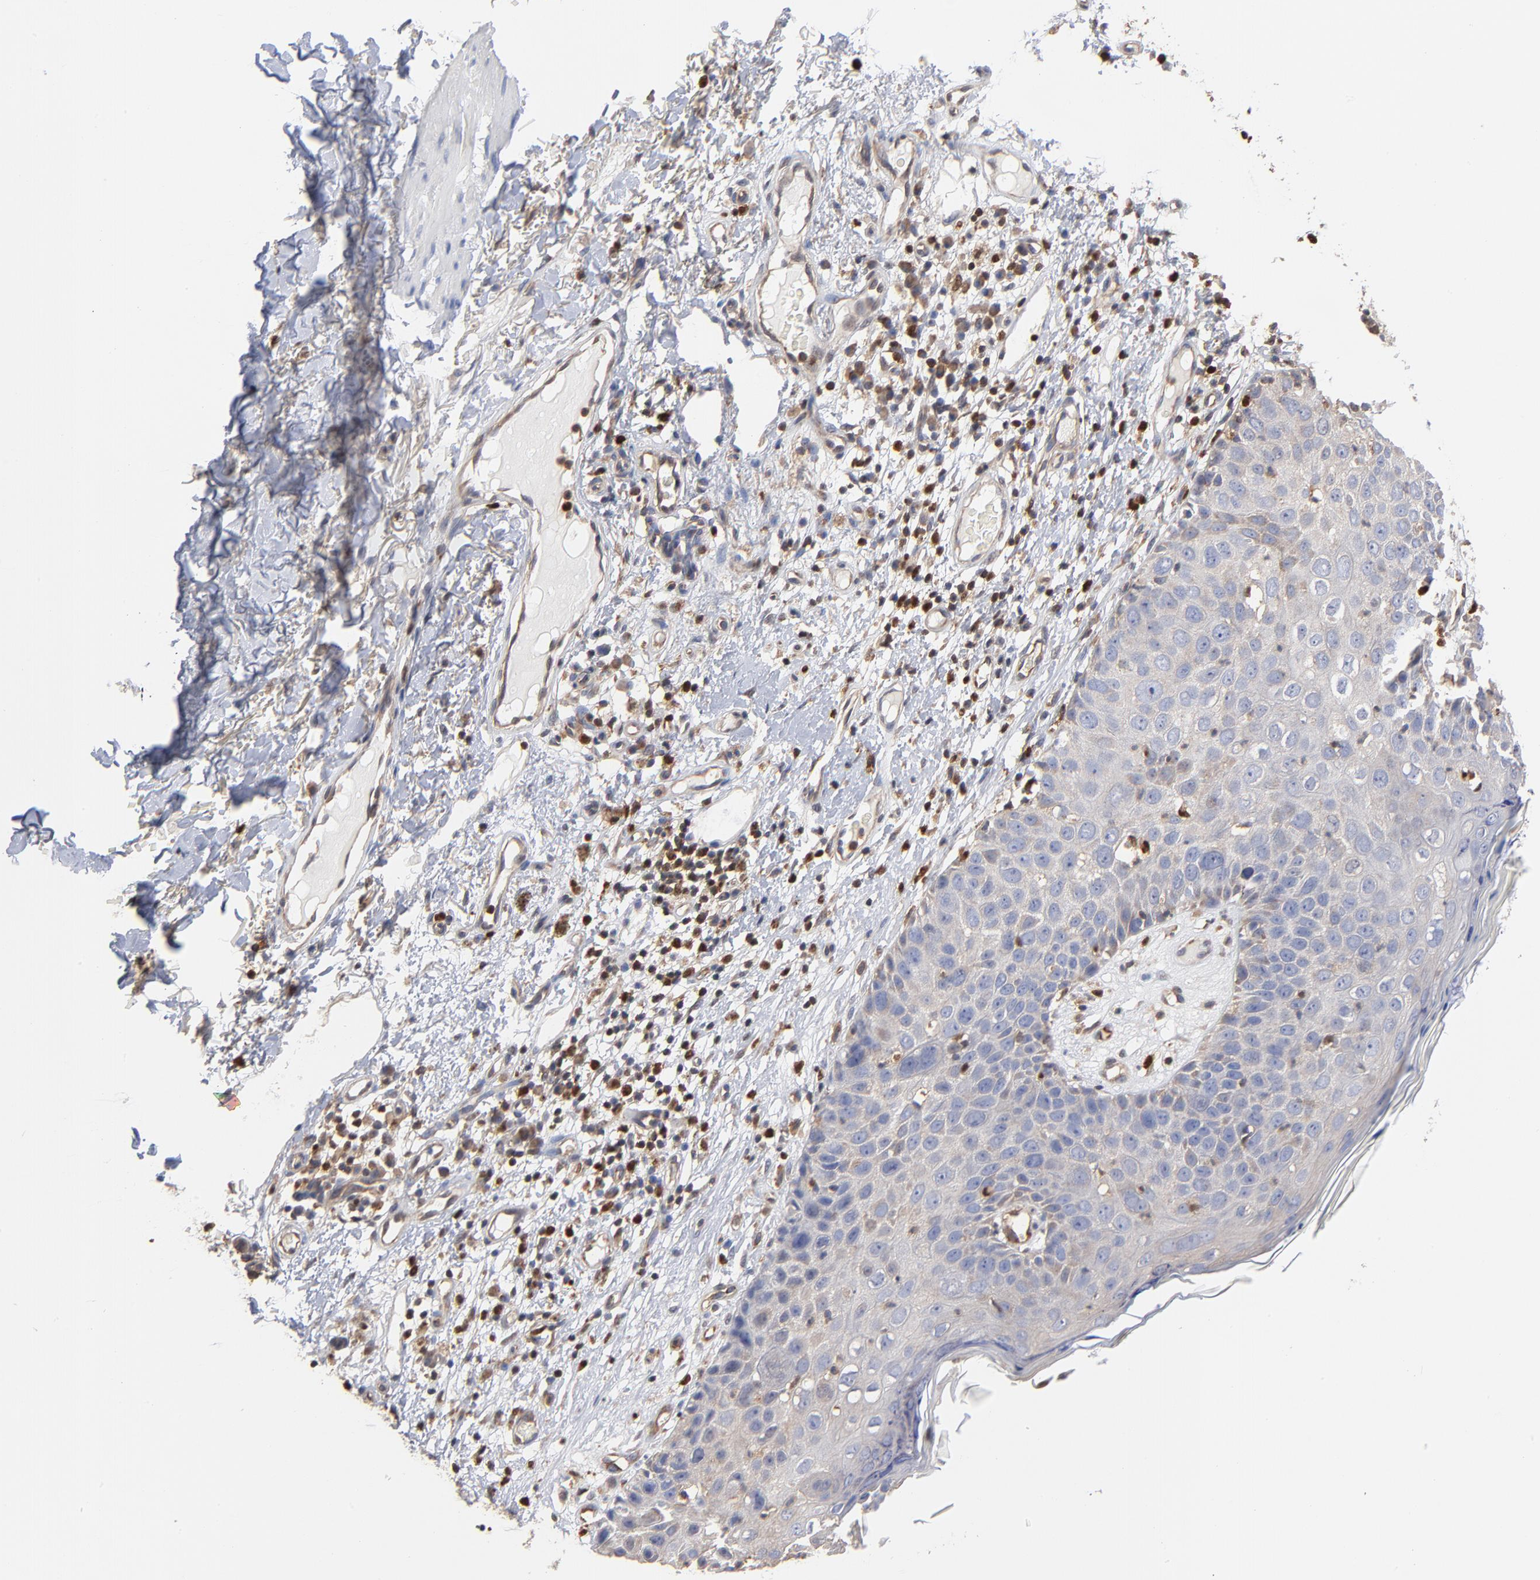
{"staining": {"intensity": "negative", "quantity": "none", "location": "none"}, "tissue": "skin cancer", "cell_type": "Tumor cells", "image_type": "cancer", "snomed": [{"axis": "morphology", "description": "Squamous cell carcinoma, NOS"}, {"axis": "topography", "description": "Skin"}], "caption": "IHC histopathology image of human skin squamous cell carcinoma stained for a protein (brown), which reveals no positivity in tumor cells. (DAB immunohistochemistry (IHC), high magnification).", "gene": "ARHGEF6", "patient": {"sex": "male", "age": 87}}